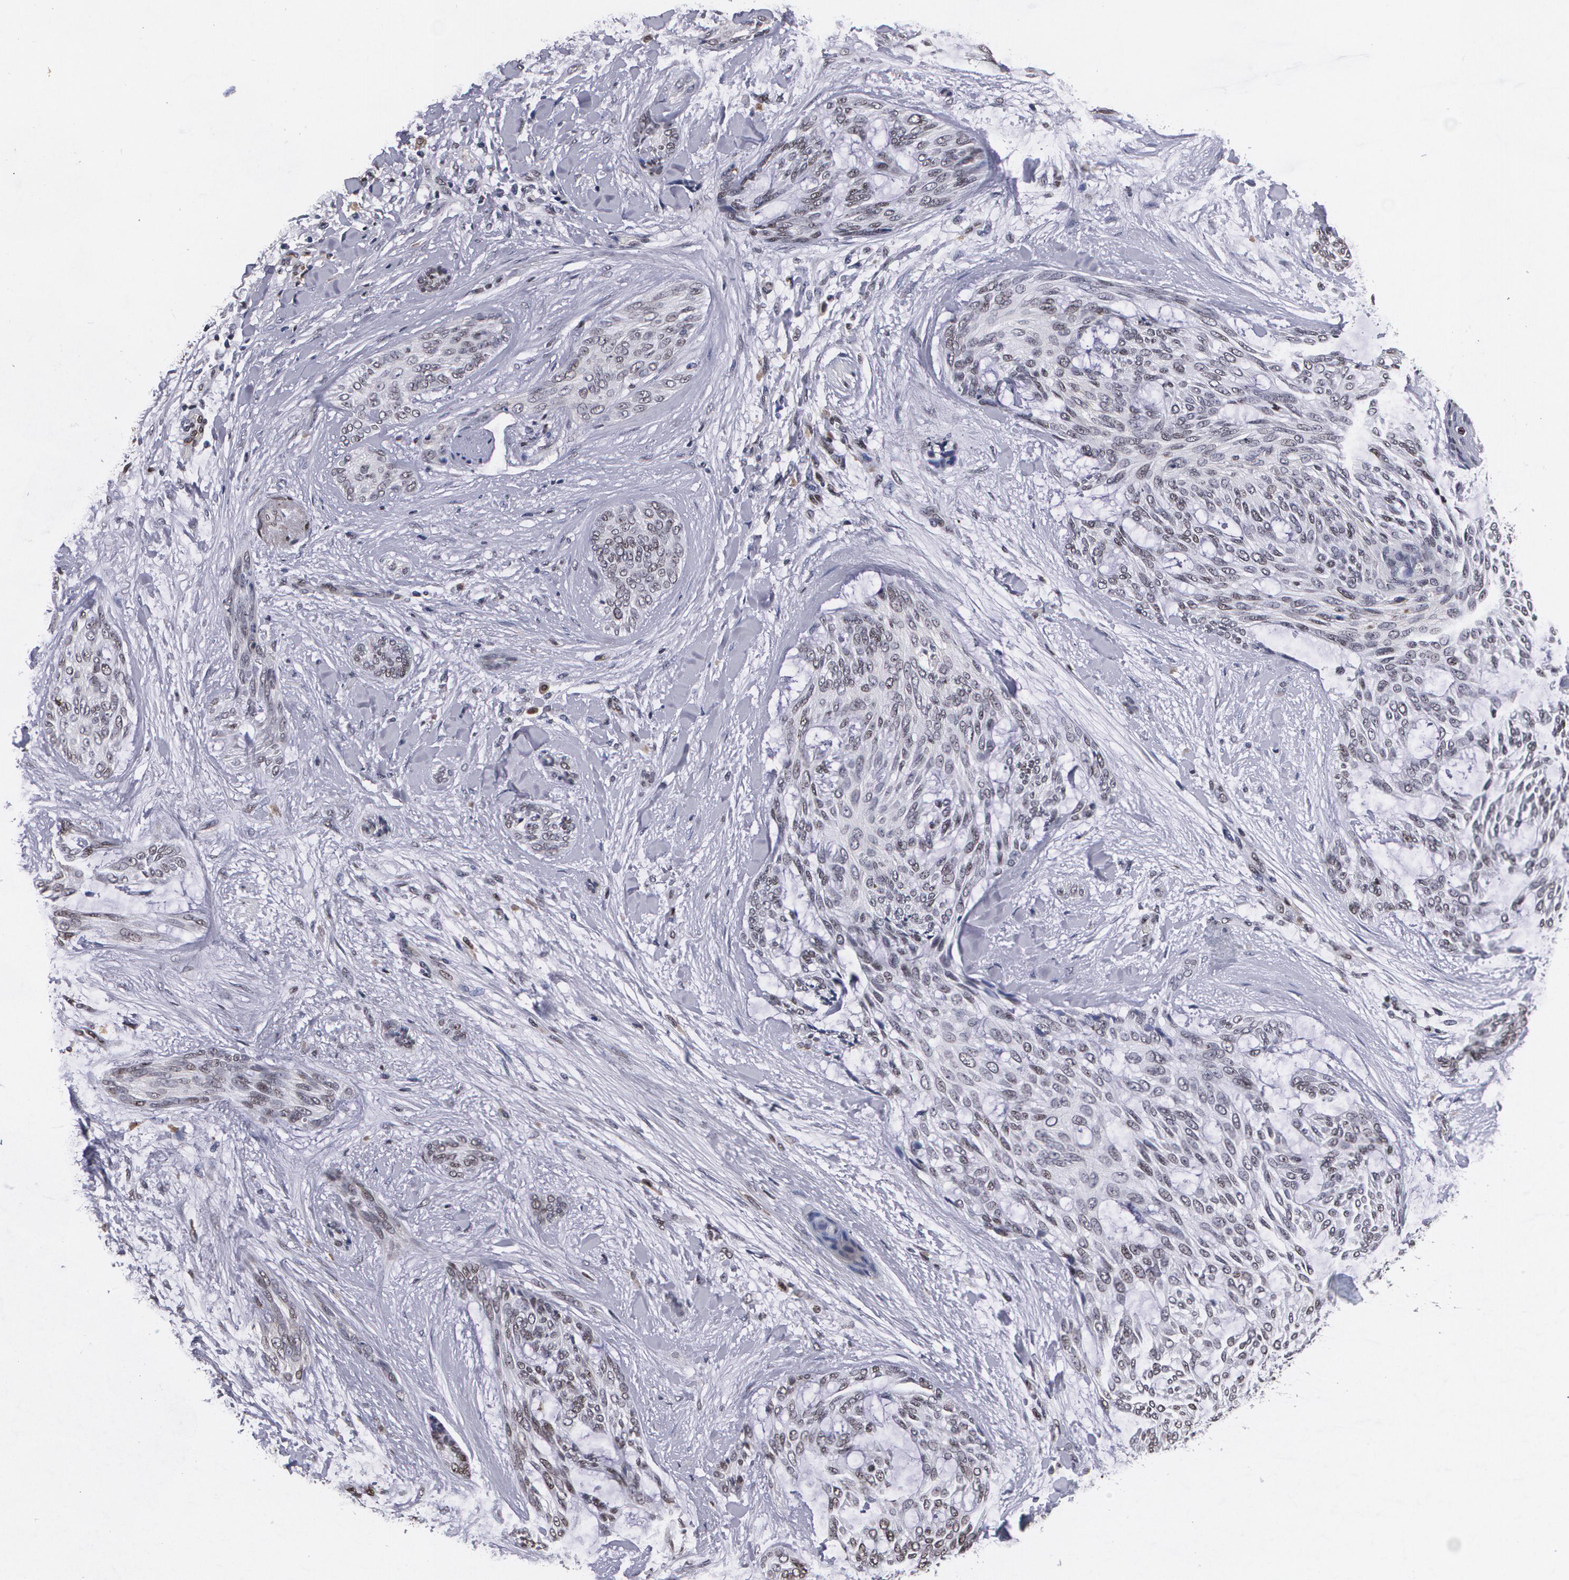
{"staining": {"intensity": "negative", "quantity": "none", "location": "none"}, "tissue": "skin cancer", "cell_type": "Tumor cells", "image_type": "cancer", "snomed": [{"axis": "morphology", "description": "Normal tissue, NOS"}, {"axis": "morphology", "description": "Basal cell carcinoma"}, {"axis": "topography", "description": "Skin"}], "caption": "A micrograph of skin cancer (basal cell carcinoma) stained for a protein exhibits no brown staining in tumor cells.", "gene": "MVP", "patient": {"sex": "female", "age": 71}}